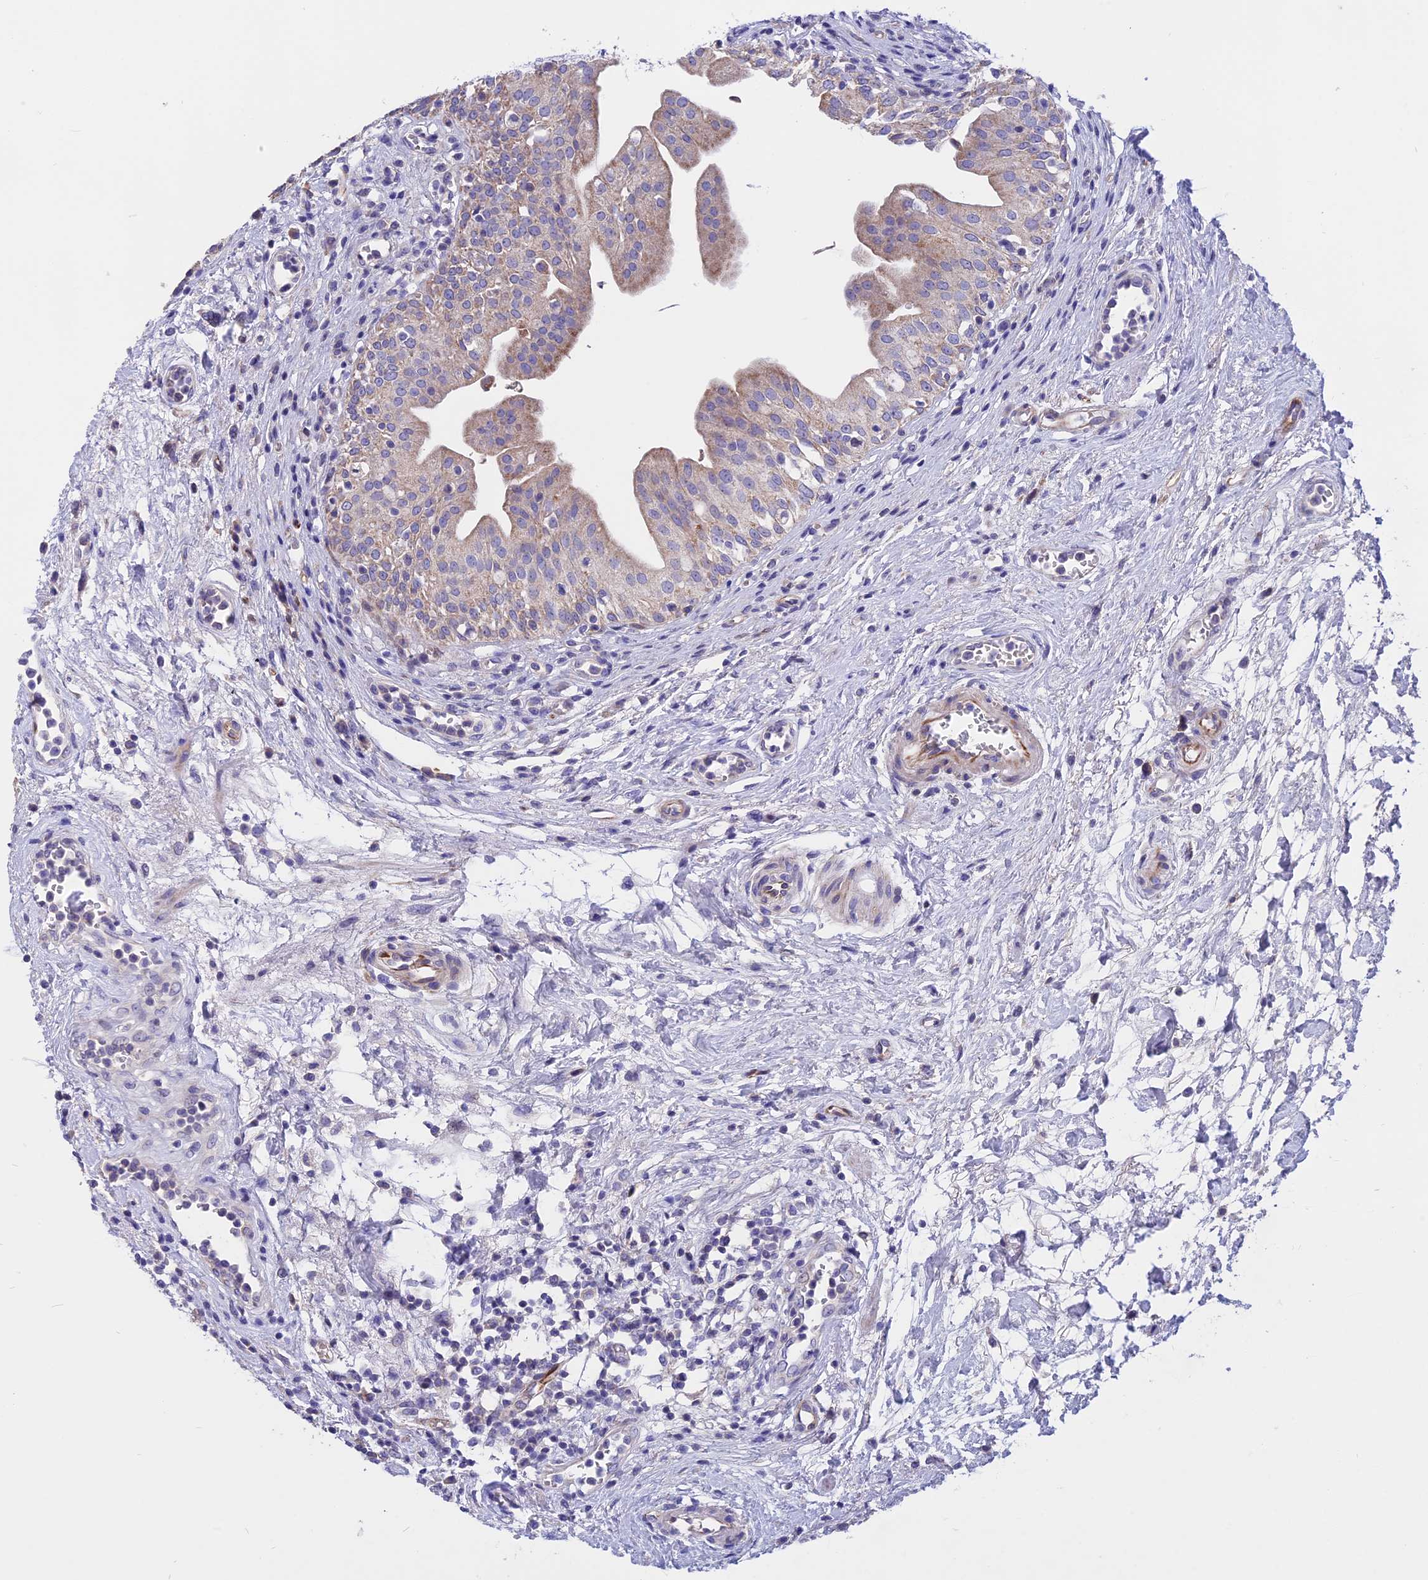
{"staining": {"intensity": "weak", "quantity": "<25%", "location": "cytoplasmic/membranous"}, "tissue": "urinary bladder", "cell_type": "Urothelial cells", "image_type": "normal", "snomed": [{"axis": "morphology", "description": "Normal tissue, NOS"}, {"axis": "morphology", "description": "Inflammation, NOS"}, {"axis": "topography", "description": "Urinary bladder"}], "caption": "The histopathology image shows no significant staining in urothelial cells of urinary bladder.", "gene": "TMEM138", "patient": {"sex": "male", "age": 63}}